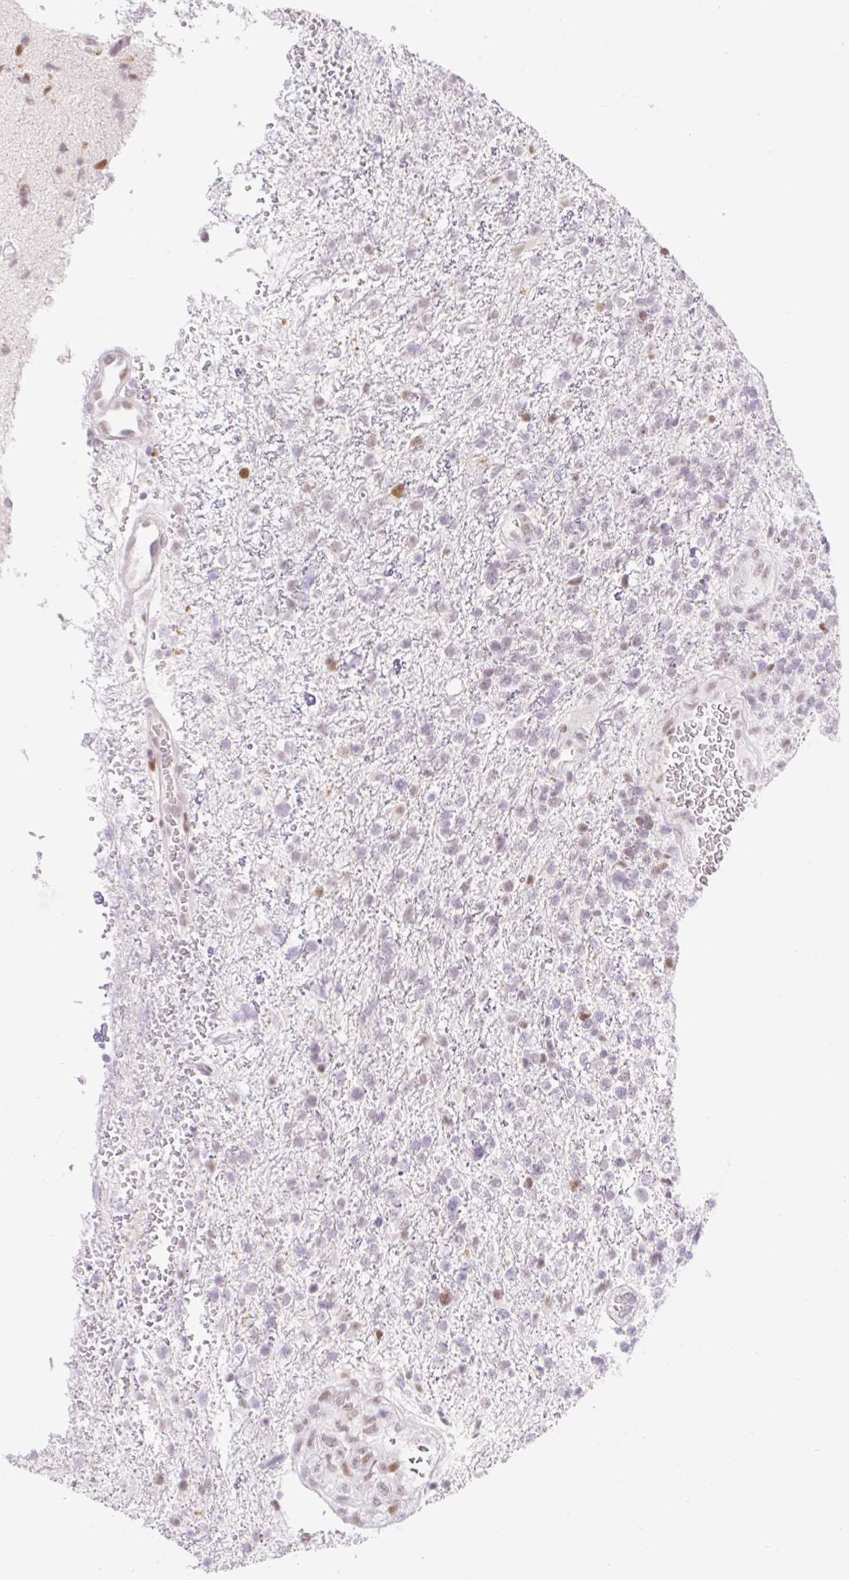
{"staining": {"intensity": "weak", "quantity": "<25%", "location": "nuclear"}, "tissue": "glioma", "cell_type": "Tumor cells", "image_type": "cancer", "snomed": [{"axis": "morphology", "description": "Glioma, malignant, High grade"}, {"axis": "topography", "description": "Brain"}], "caption": "This is an immunohistochemistry (IHC) histopathology image of glioma. There is no expression in tumor cells.", "gene": "H2BW1", "patient": {"sex": "male", "age": 56}}